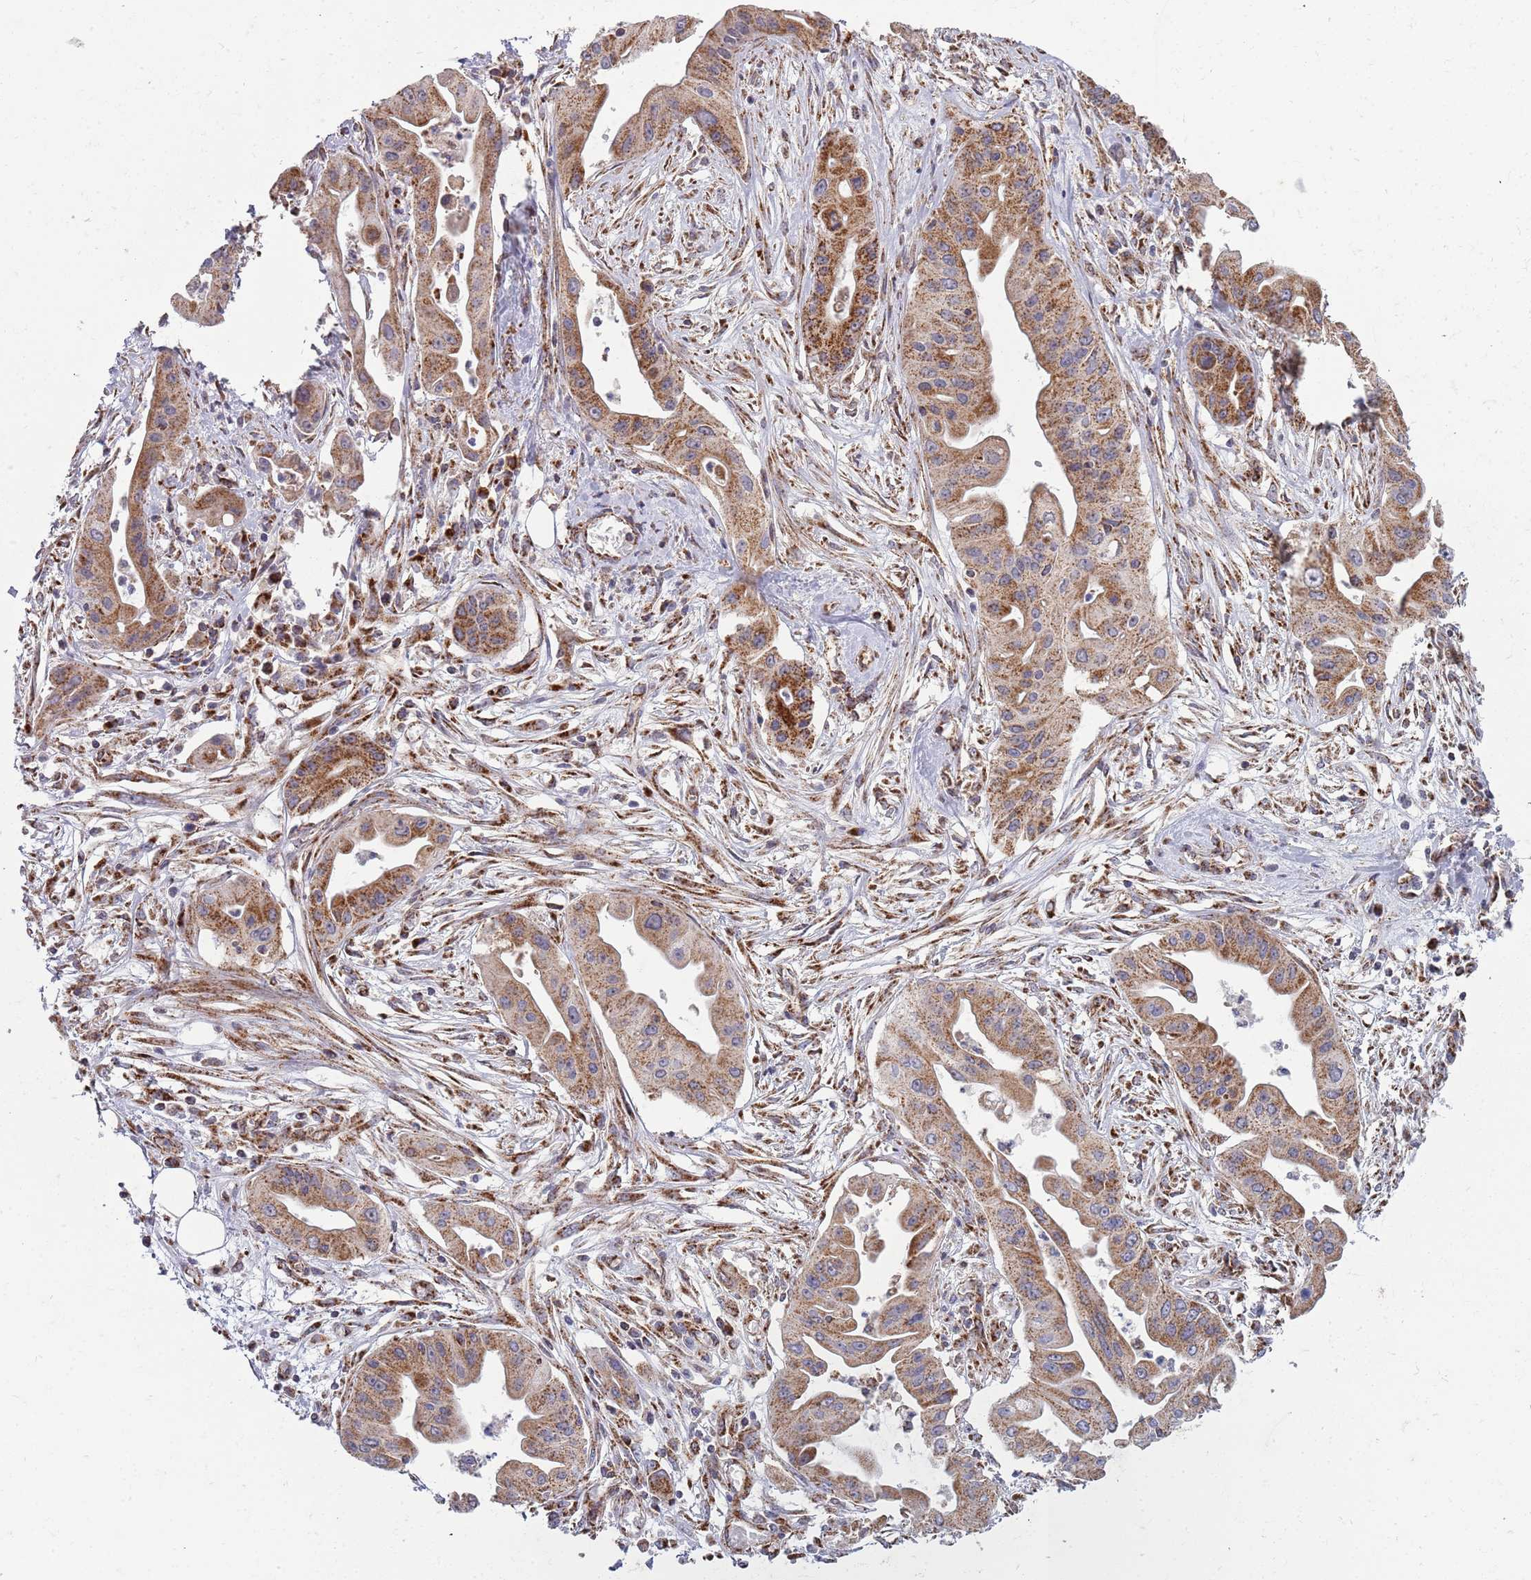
{"staining": {"intensity": "moderate", "quantity": ">75%", "location": "cytoplasmic/membranous"}, "tissue": "ovarian cancer", "cell_type": "Tumor cells", "image_type": "cancer", "snomed": [{"axis": "morphology", "description": "Cystadenocarcinoma, mucinous, NOS"}, {"axis": "topography", "description": "Ovary"}], "caption": "Ovarian cancer stained with DAB (3,3'-diaminobenzidine) immunohistochemistry (IHC) shows medium levels of moderate cytoplasmic/membranous staining in approximately >75% of tumor cells. Using DAB (brown) and hematoxylin (blue) stains, captured at high magnification using brightfield microscopy.", "gene": "VPS16", "patient": {"sex": "female", "age": 70}}